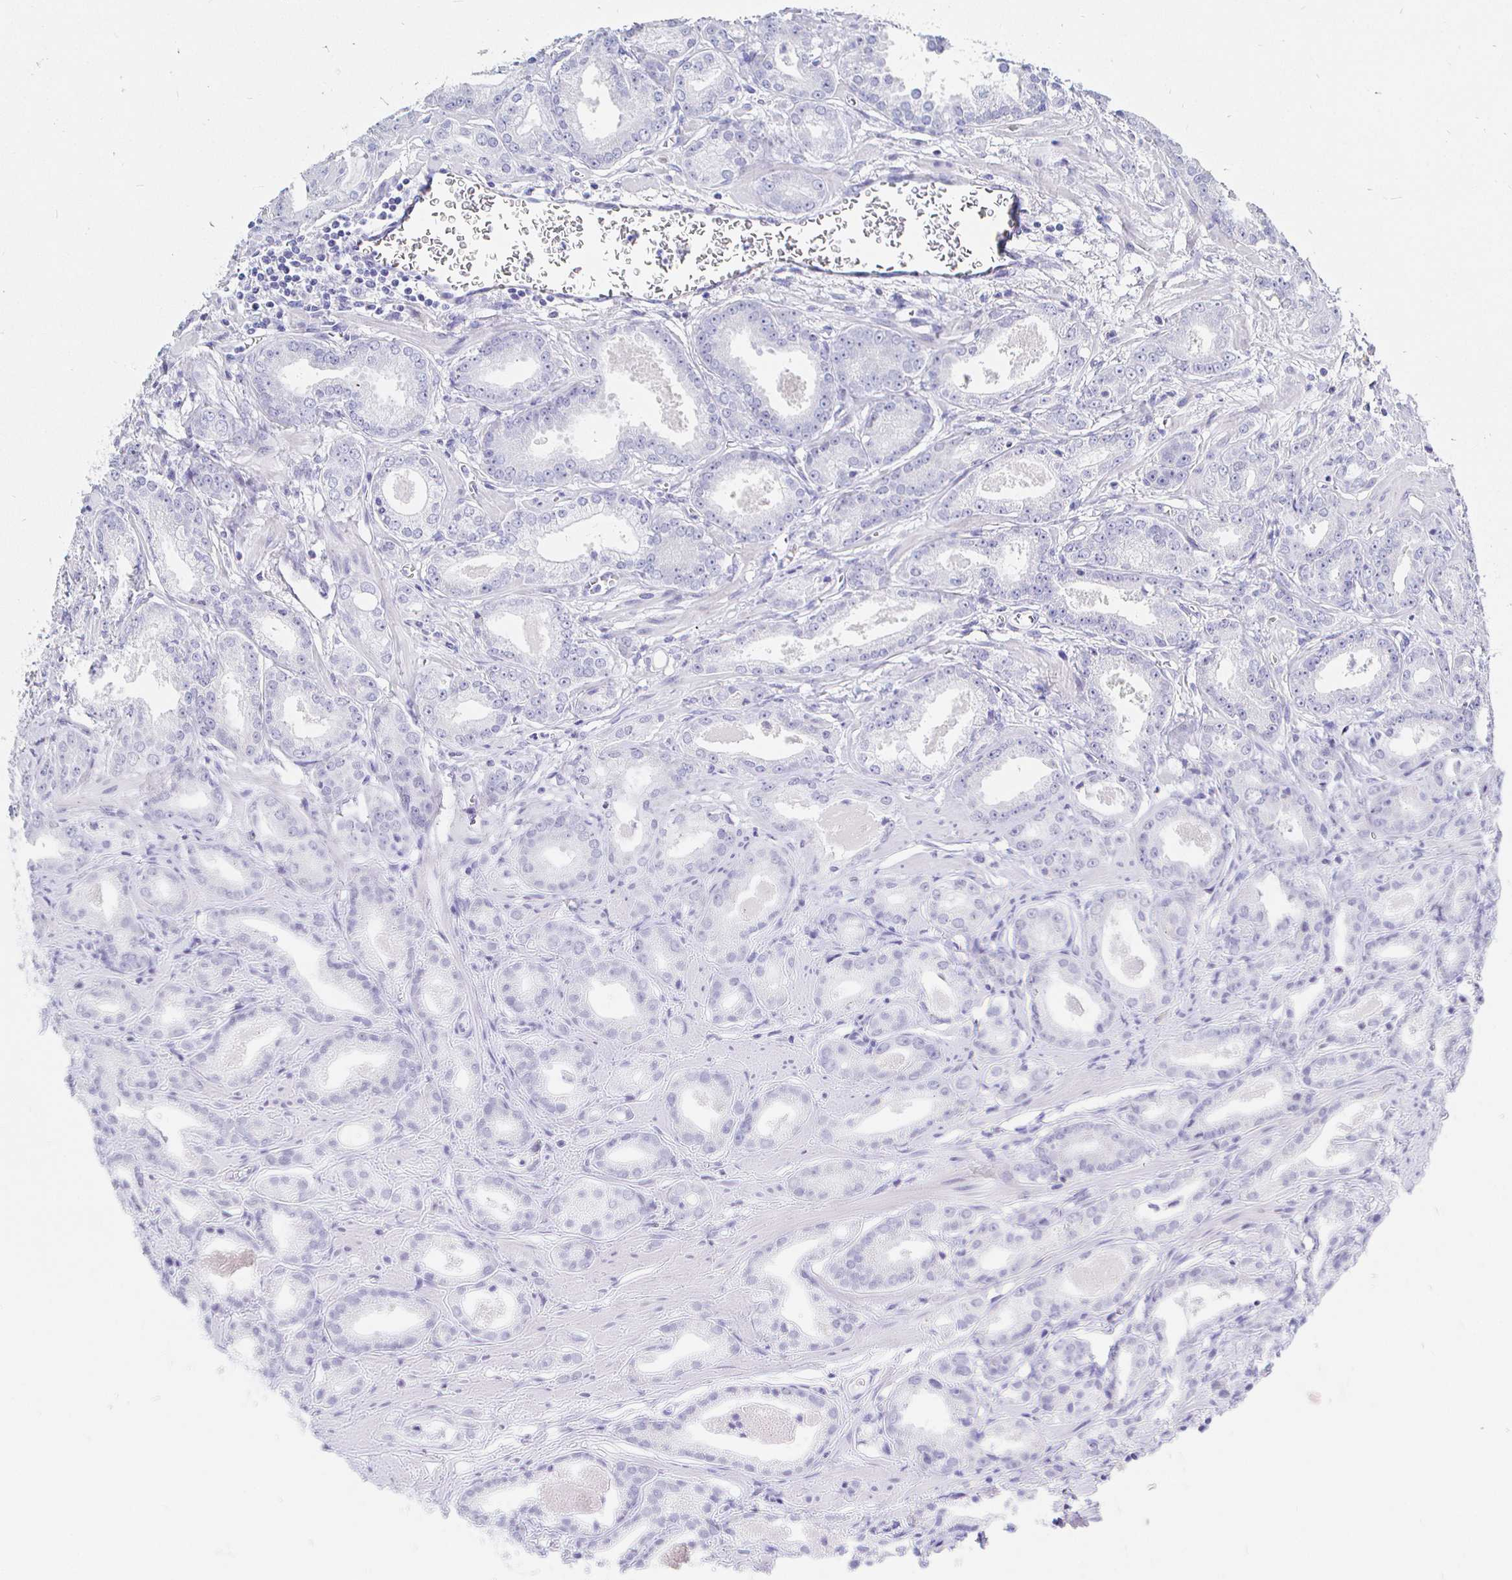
{"staining": {"intensity": "negative", "quantity": "none", "location": "none"}, "tissue": "prostate cancer", "cell_type": "Tumor cells", "image_type": "cancer", "snomed": [{"axis": "morphology", "description": "Adenocarcinoma, NOS"}, {"axis": "morphology", "description": "Adenocarcinoma, Low grade"}, {"axis": "topography", "description": "Prostate"}], "caption": "Tumor cells show no significant positivity in prostate cancer (adenocarcinoma).", "gene": "CR2", "patient": {"sex": "male", "age": 64}}